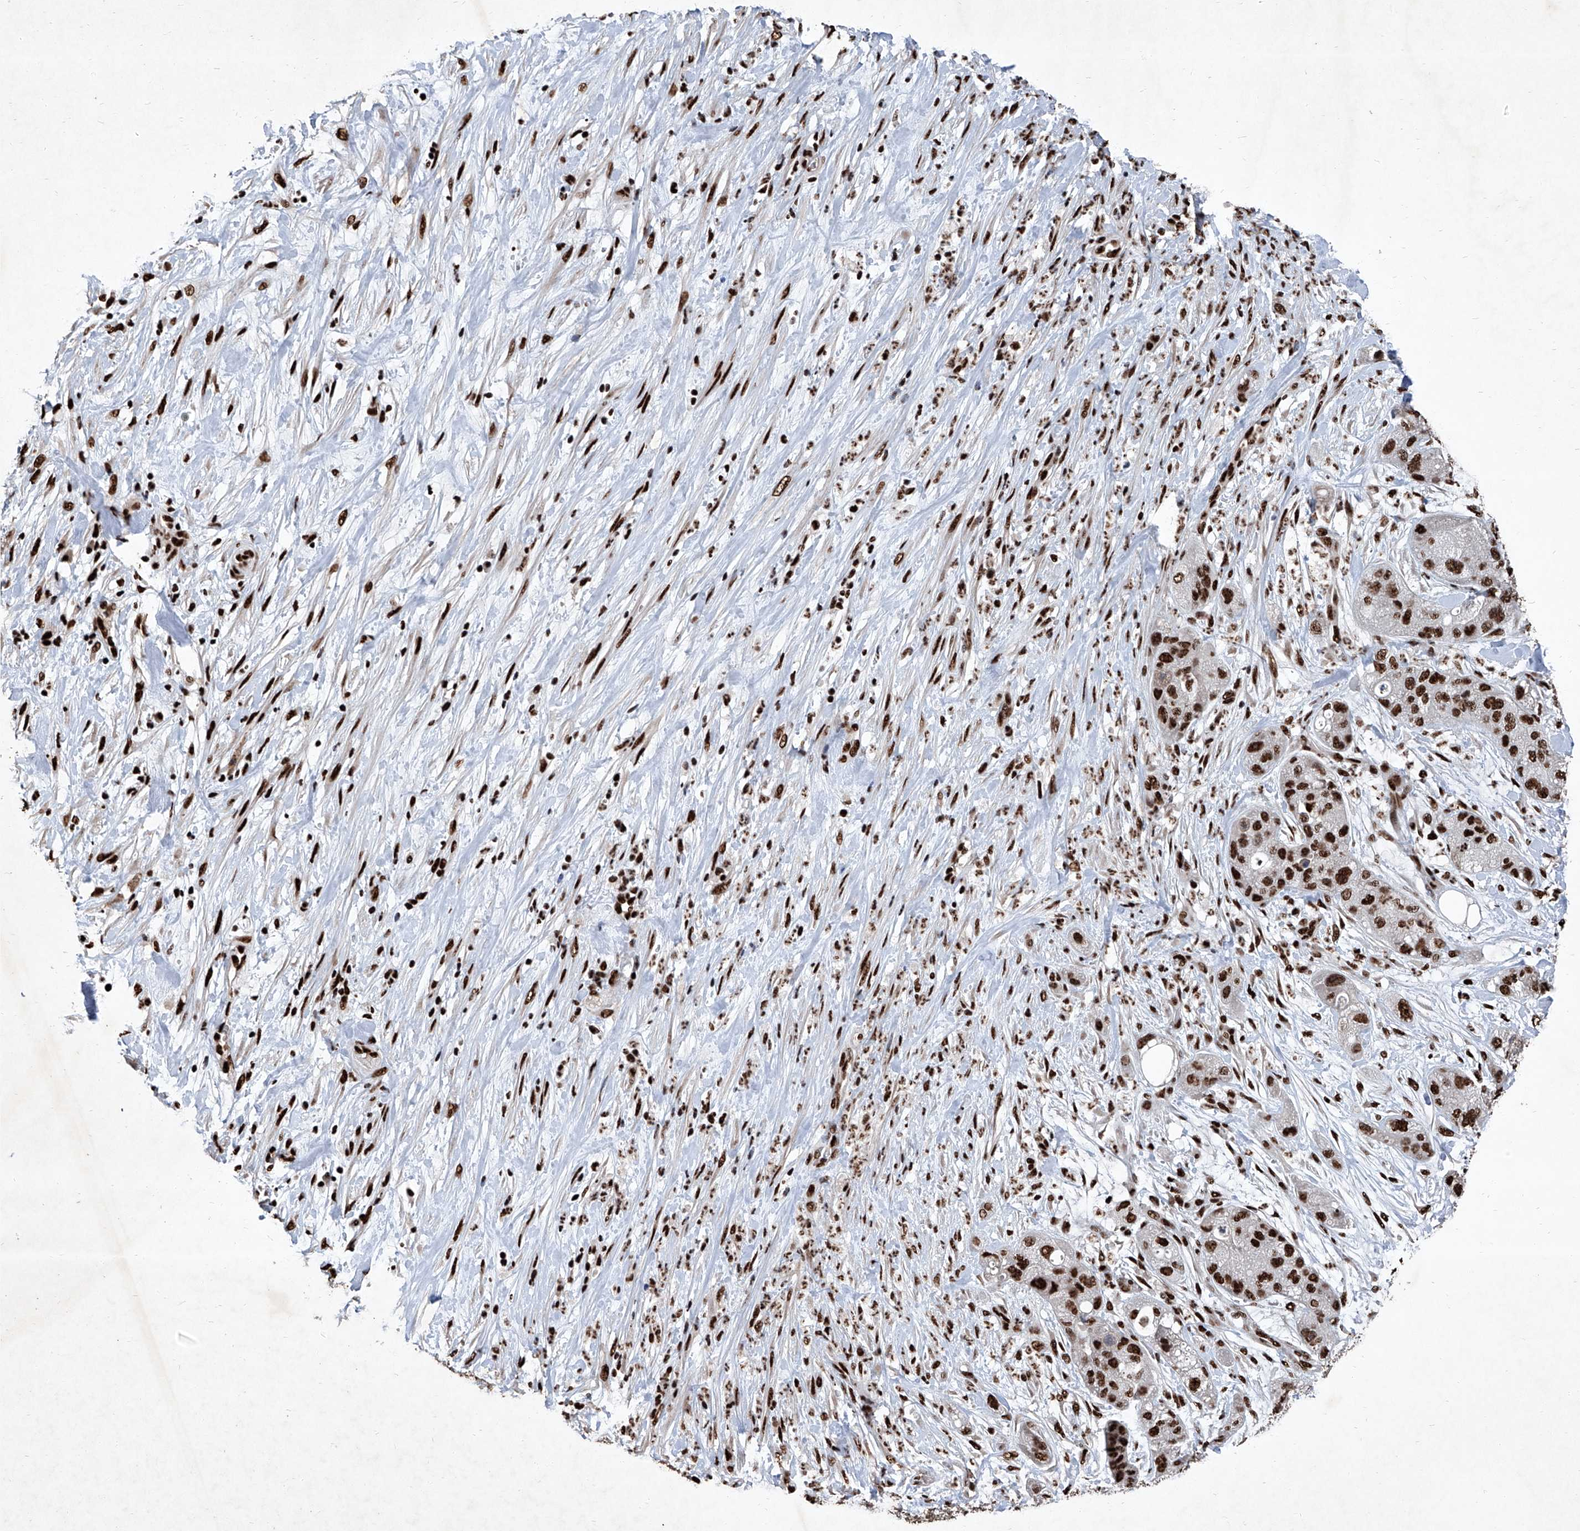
{"staining": {"intensity": "strong", "quantity": ">75%", "location": "nuclear"}, "tissue": "pancreatic cancer", "cell_type": "Tumor cells", "image_type": "cancer", "snomed": [{"axis": "morphology", "description": "Adenocarcinoma, NOS"}, {"axis": "topography", "description": "Pancreas"}], "caption": "A histopathology image of human pancreatic cancer stained for a protein shows strong nuclear brown staining in tumor cells.", "gene": "DDX39B", "patient": {"sex": "female", "age": 78}}